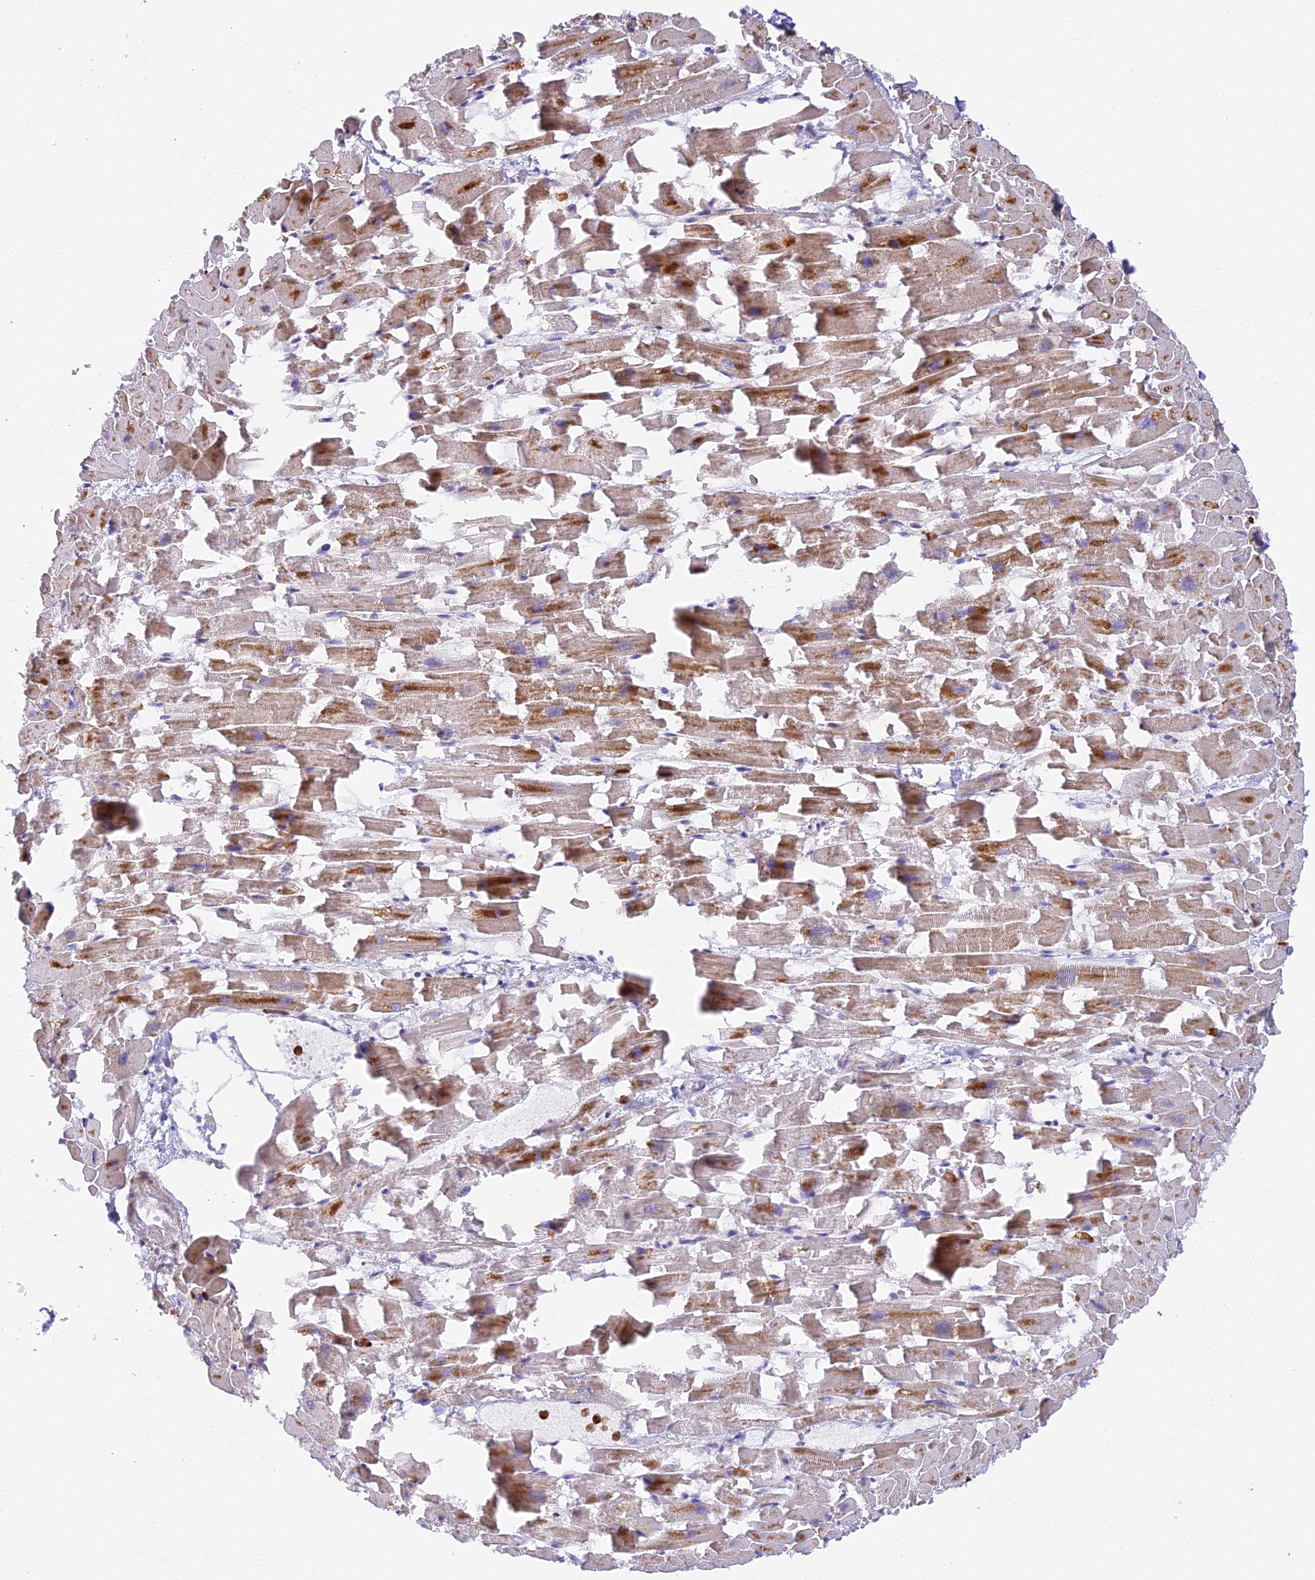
{"staining": {"intensity": "moderate", "quantity": ">75%", "location": "cytoplasmic/membranous"}, "tissue": "heart muscle", "cell_type": "Cardiomyocytes", "image_type": "normal", "snomed": [{"axis": "morphology", "description": "Normal tissue, NOS"}, {"axis": "topography", "description": "Heart"}], "caption": "Immunohistochemical staining of unremarkable heart muscle exhibits moderate cytoplasmic/membranous protein staining in about >75% of cardiomyocytes.", "gene": "CLCN7", "patient": {"sex": "female", "age": 64}}